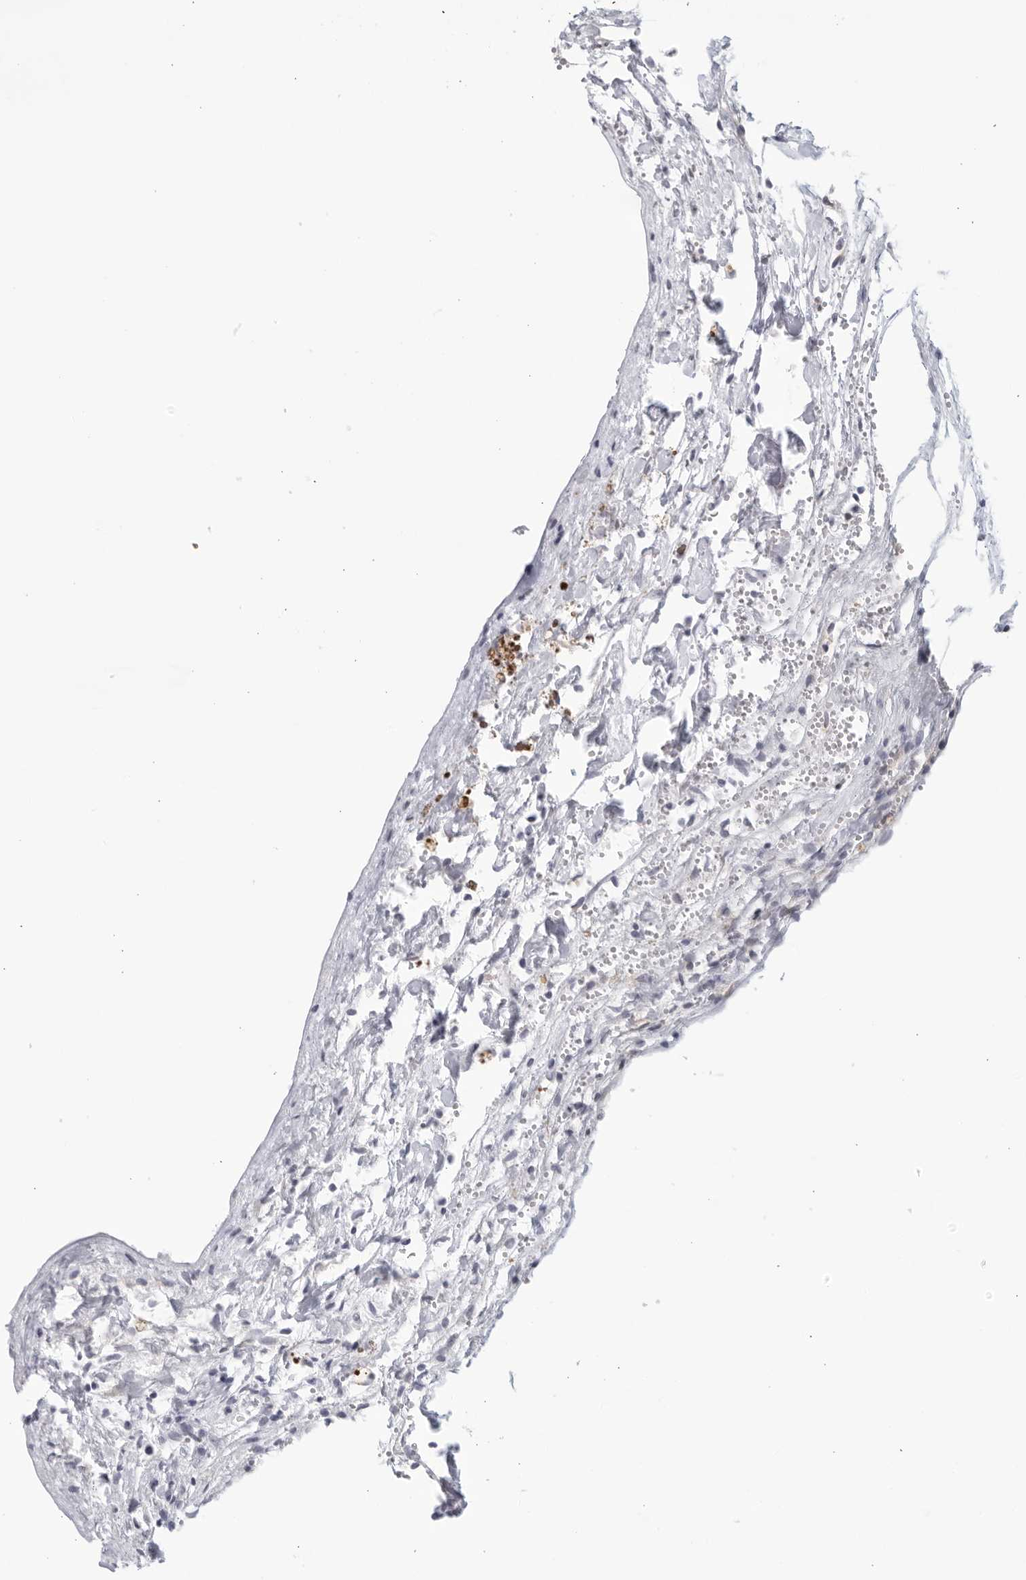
{"staining": {"intensity": "negative", "quantity": "none", "location": "none"}, "tissue": "glioma", "cell_type": "Tumor cells", "image_type": "cancer", "snomed": [{"axis": "morphology", "description": "Normal tissue, NOS"}, {"axis": "morphology", "description": "Glioma, malignant, High grade"}, {"axis": "topography", "description": "Cerebral cortex"}], "caption": "Immunohistochemistry of malignant glioma (high-grade) demonstrates no positivity in tumor cells.", "gene": "WDTC1", "patient": {"sex": "male", "age": 77}}